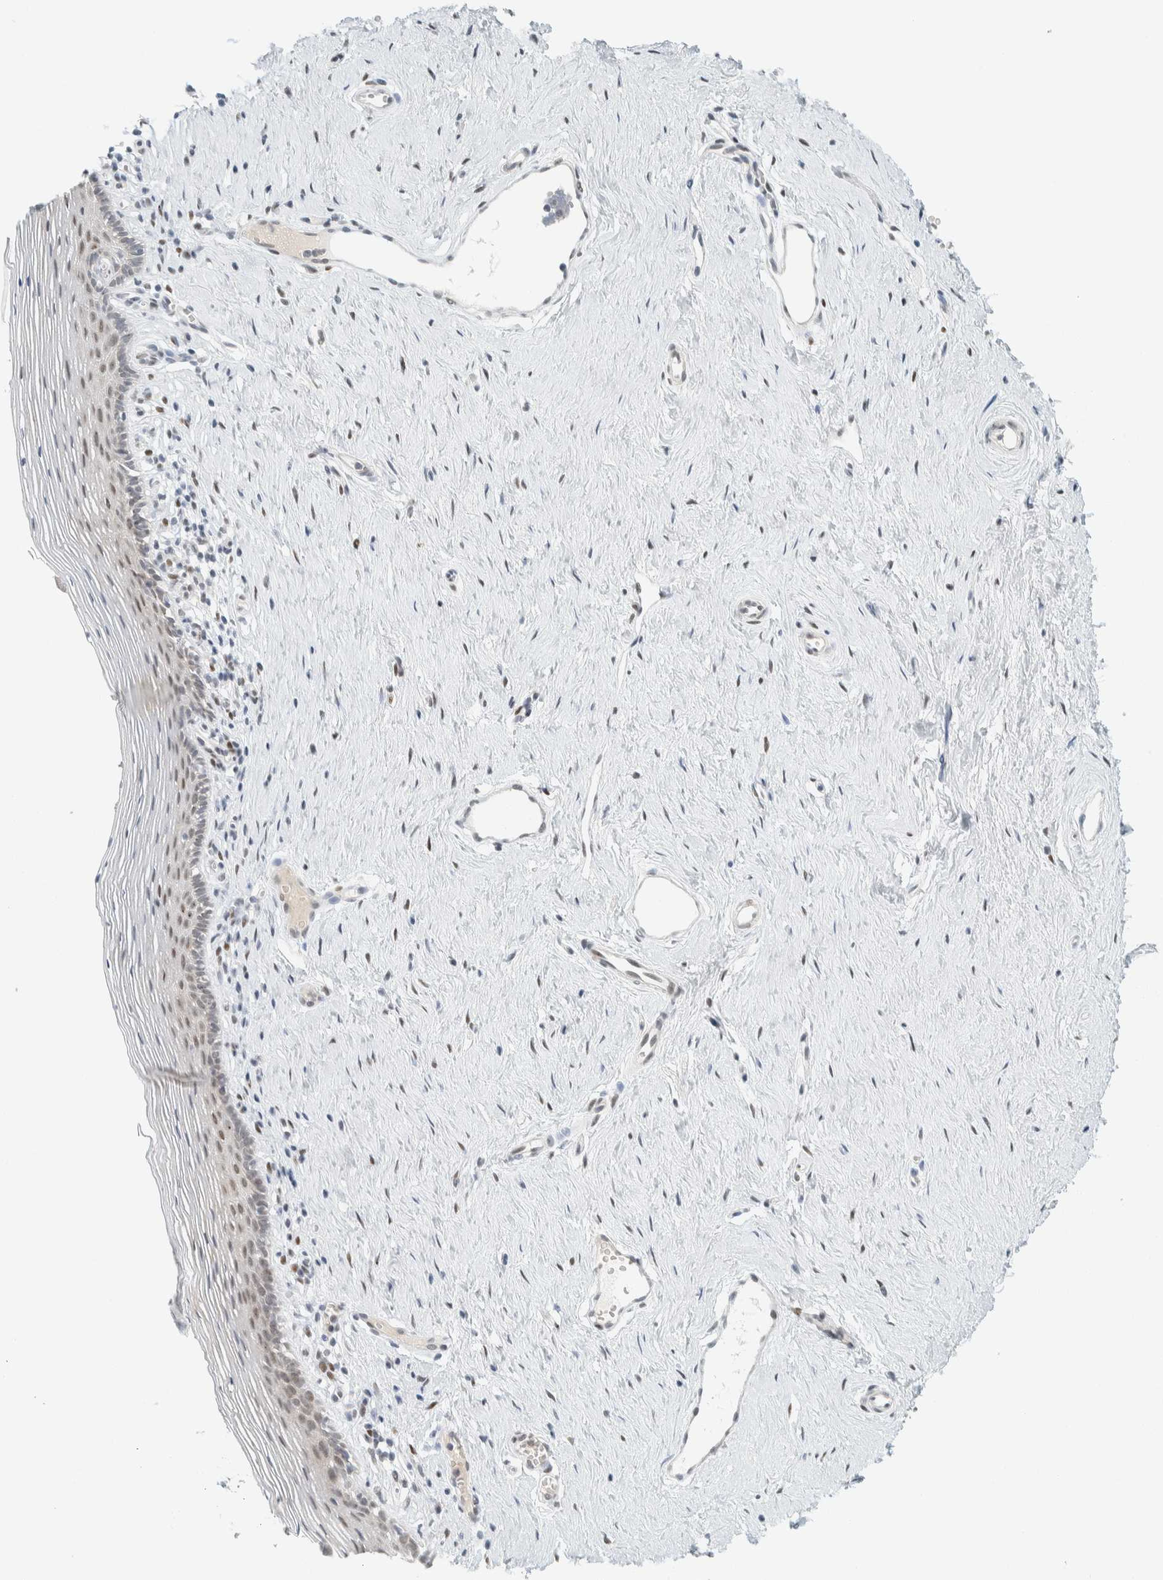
{"staining": {"intensity": "moderate", "quantity": "<25%", "location": "nuclear"}, "tissue": "vagina", "cell_type": "Squamous epithelial cells", "image_type": "normal", "snomed": [{"axis": "morphology", "description": "Normal tissue, NOS"}, {"axis": "topography", "description": "Vagina"}], "caption": "Protein expression analysis of normal human vagina reveals moderate nuclear expression in approximately <25% of squamous epithelial cells. The staining is performed using DAB brown chromogen to label protein expression. The nuclei are counter-stained blue using hematoxylin.", "gene": "ZNF683", "patient": {"sex": "female", "age": 32}}